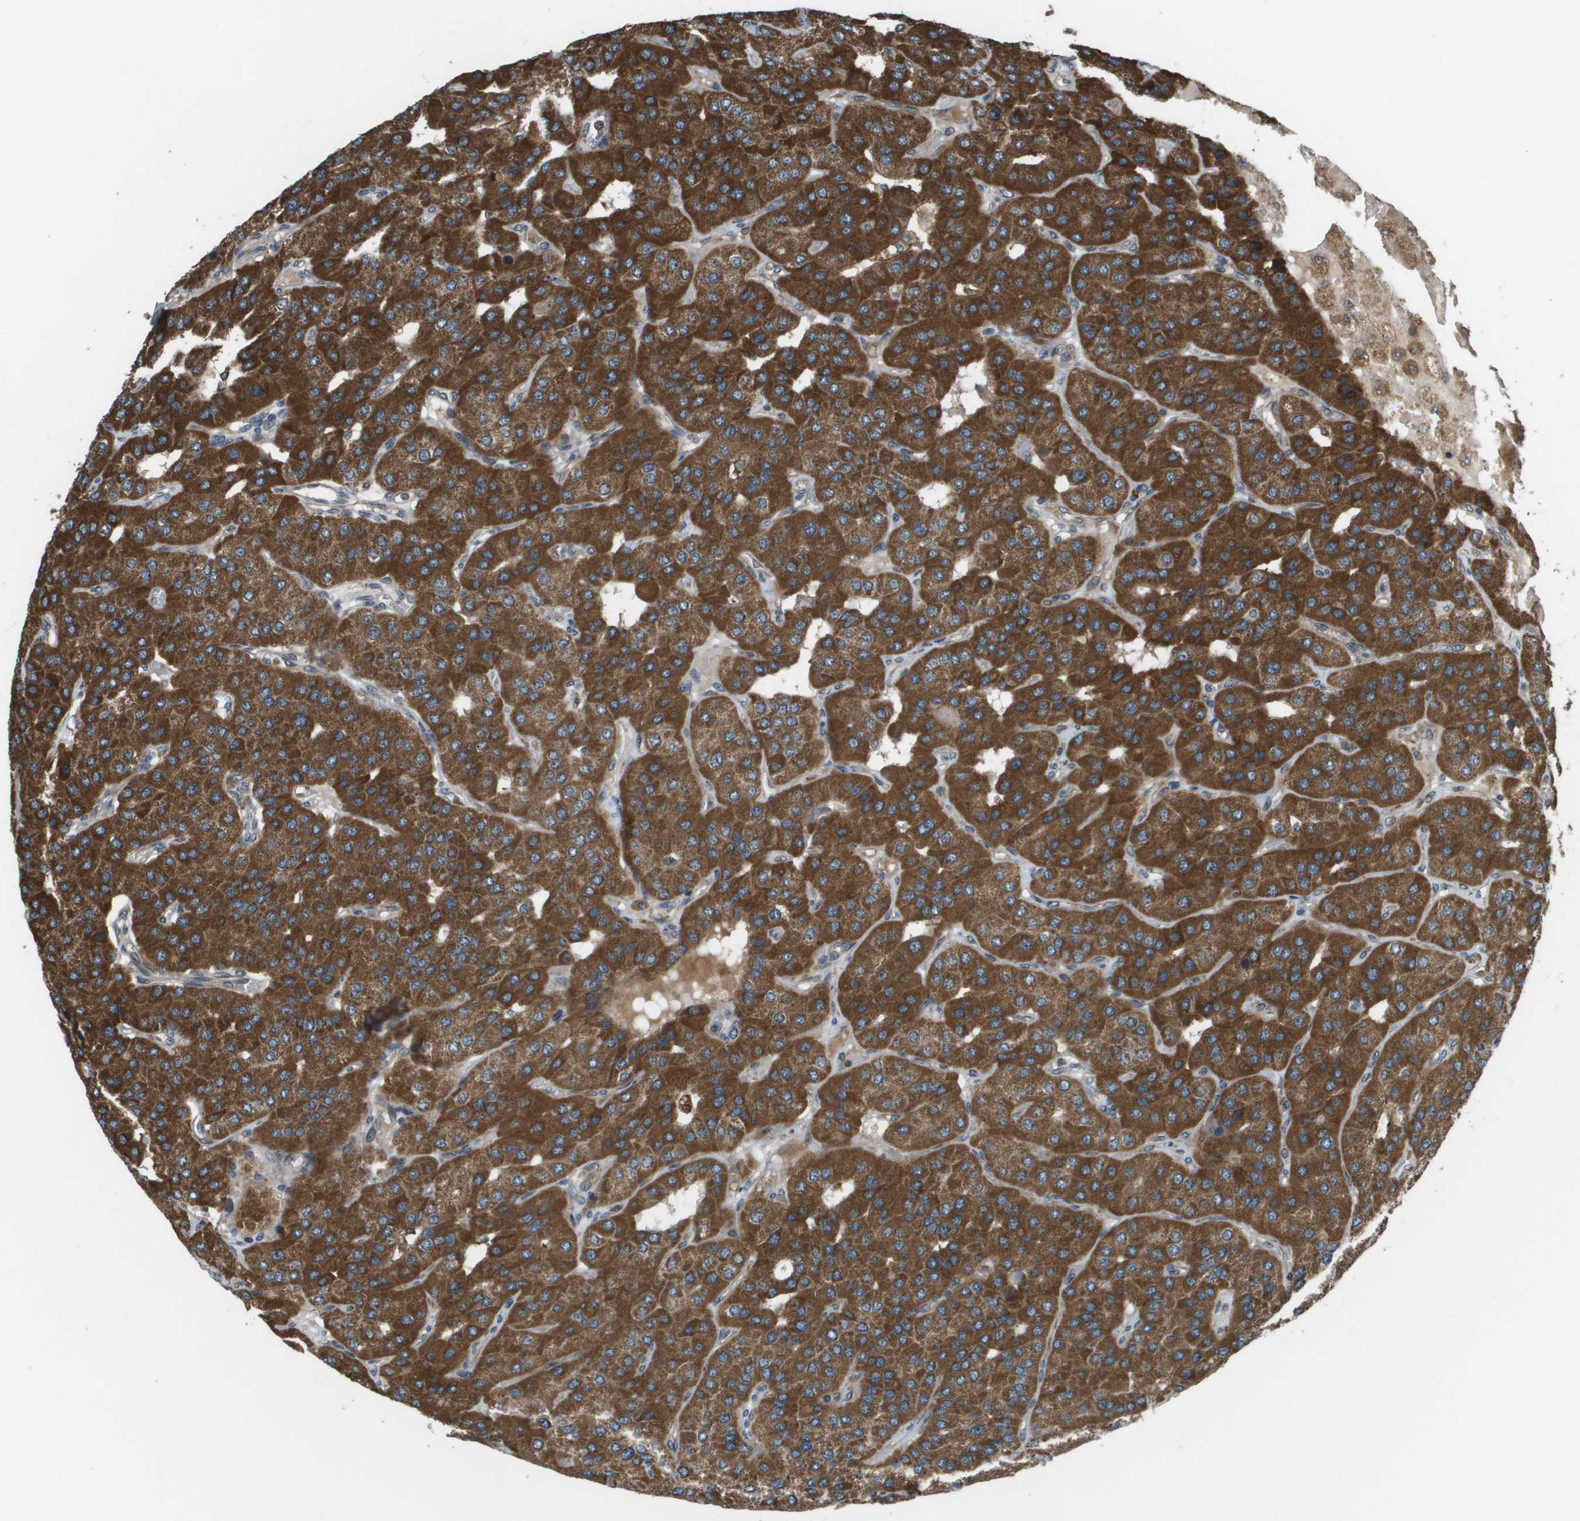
{"staining": {"intensity": "strong", "quantity": ">75%", "location": "cytoplasmic/membranous"}, "tissue": "parathyroid gland", "cell_type": "Glandular cells", "image_type": "normal", "snomed": [{"axis": "morphology", "description": "Normal tissue, NOS"}, {"axis": "morphology", "description": "Adenoma, NOS"}, {"axis": "topography", "description": "Parathyroid gland"}], "caption": "Immunohistochemical staining of normal parathyroid gland shows high levels of strong cytoplasmic/membranous positivity in about >75% of glandular cells. The staining was performed using DAB, with brown indicating positive protein expression. Nuclei are stained blue with hematoxylin.", "gene": "PLPBP", "patient": {"sex": "female", "age": 86}}